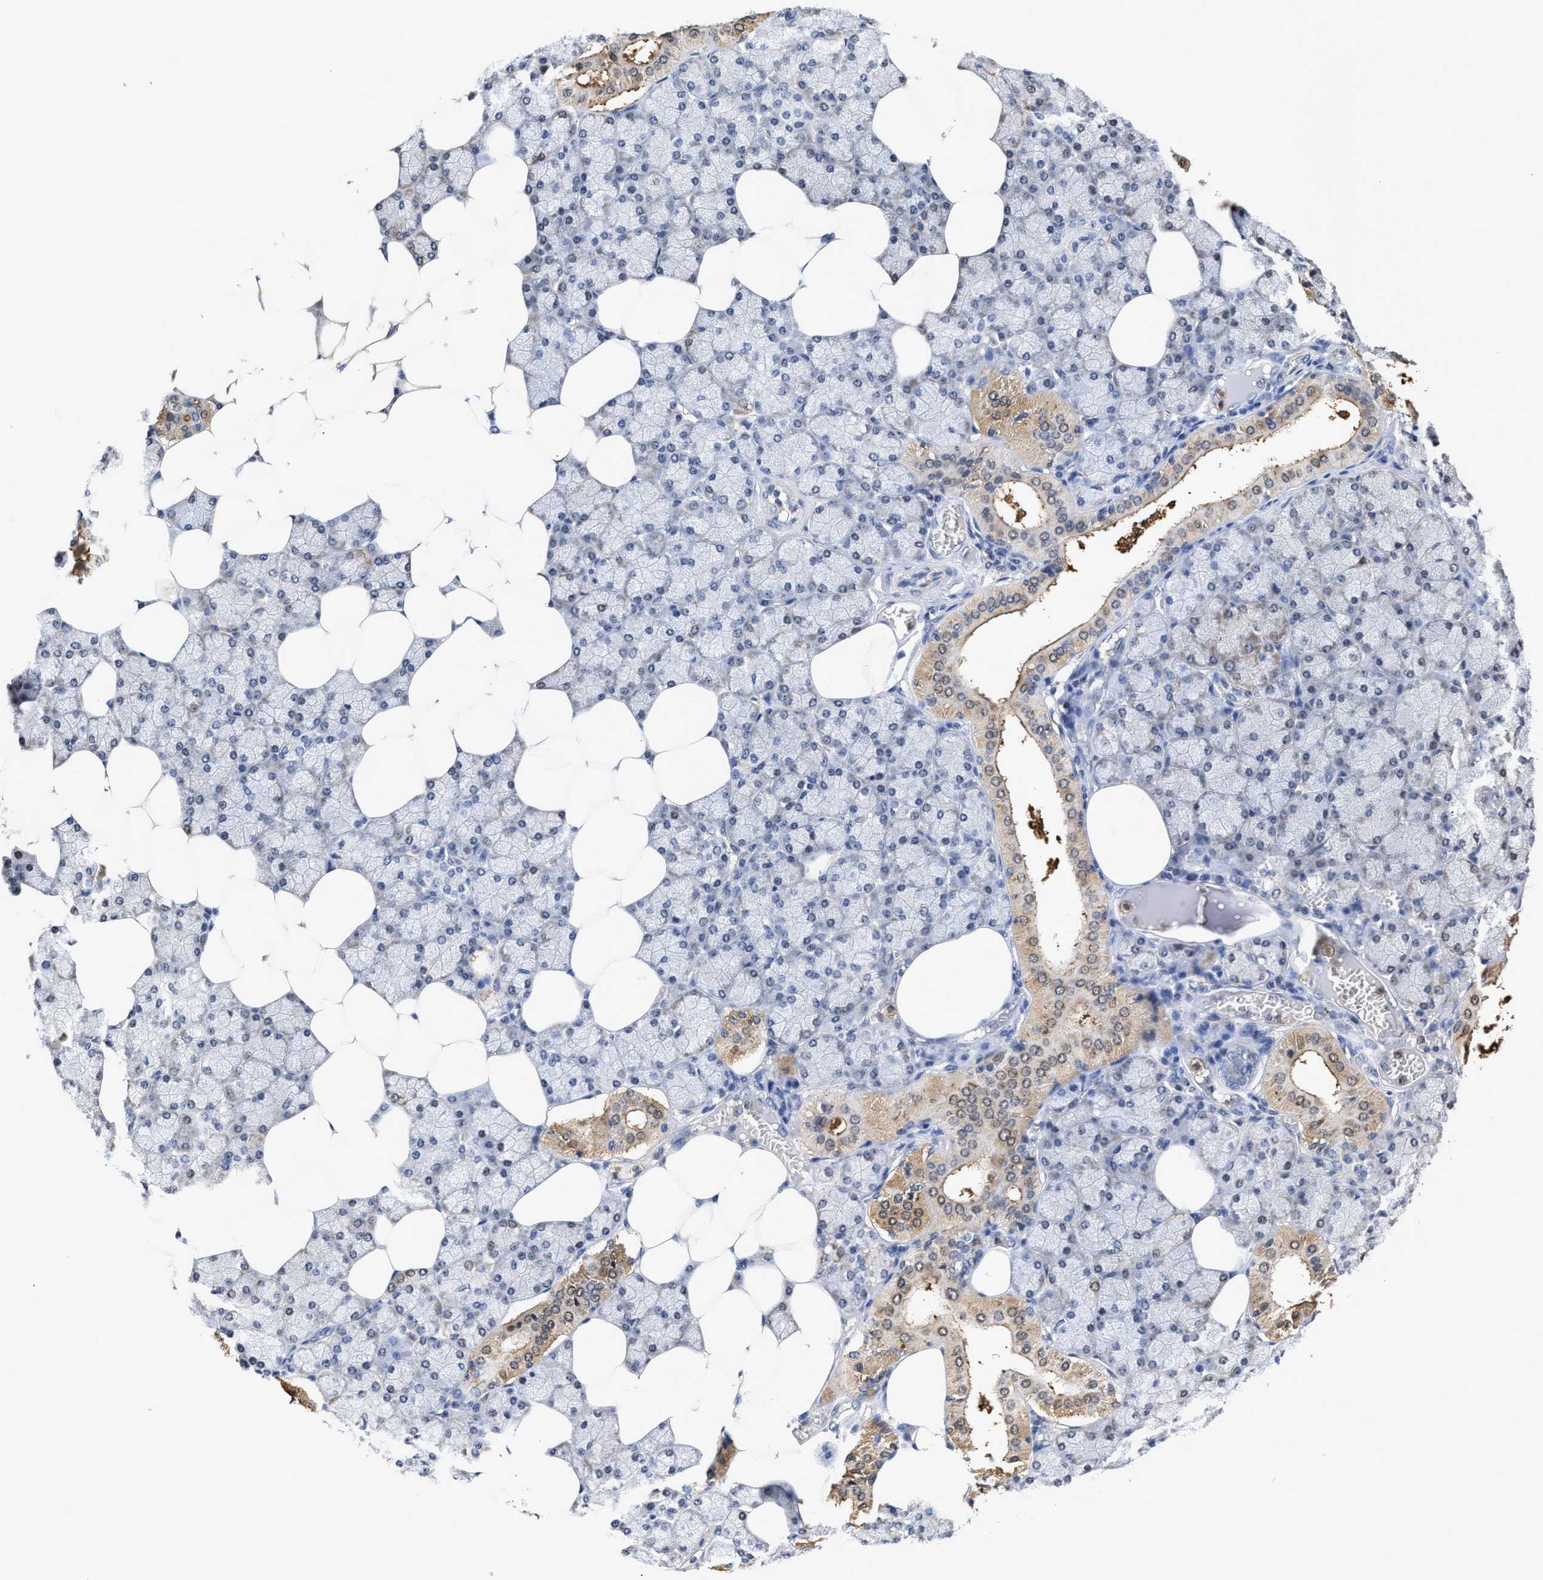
{"staining": {"intensity": "moderate", "quantity": "<25%", "location": "cytoplasmic/membranous,nuclear"}, "tissue": "salivary gland", "cell_type": "Glandular cells", "image_type": "normal", "snomed": [{"axis": "morphology", "description": "Normal tissue, NOS"}, {"axis": "topography", "description": "Salivary gland"}], "caption": "Protein staining of normal salivary gland shows moderate cytoplasmic/membranous,nuclear staining in approximately <25% of glandular cells. (DAB (3,3'-diaminobenzidine) IHC, brown staining for protein, blue staining for nuclei).", "gene": "KLHDC1", "patient": {"sex": "male", "age": 62}}